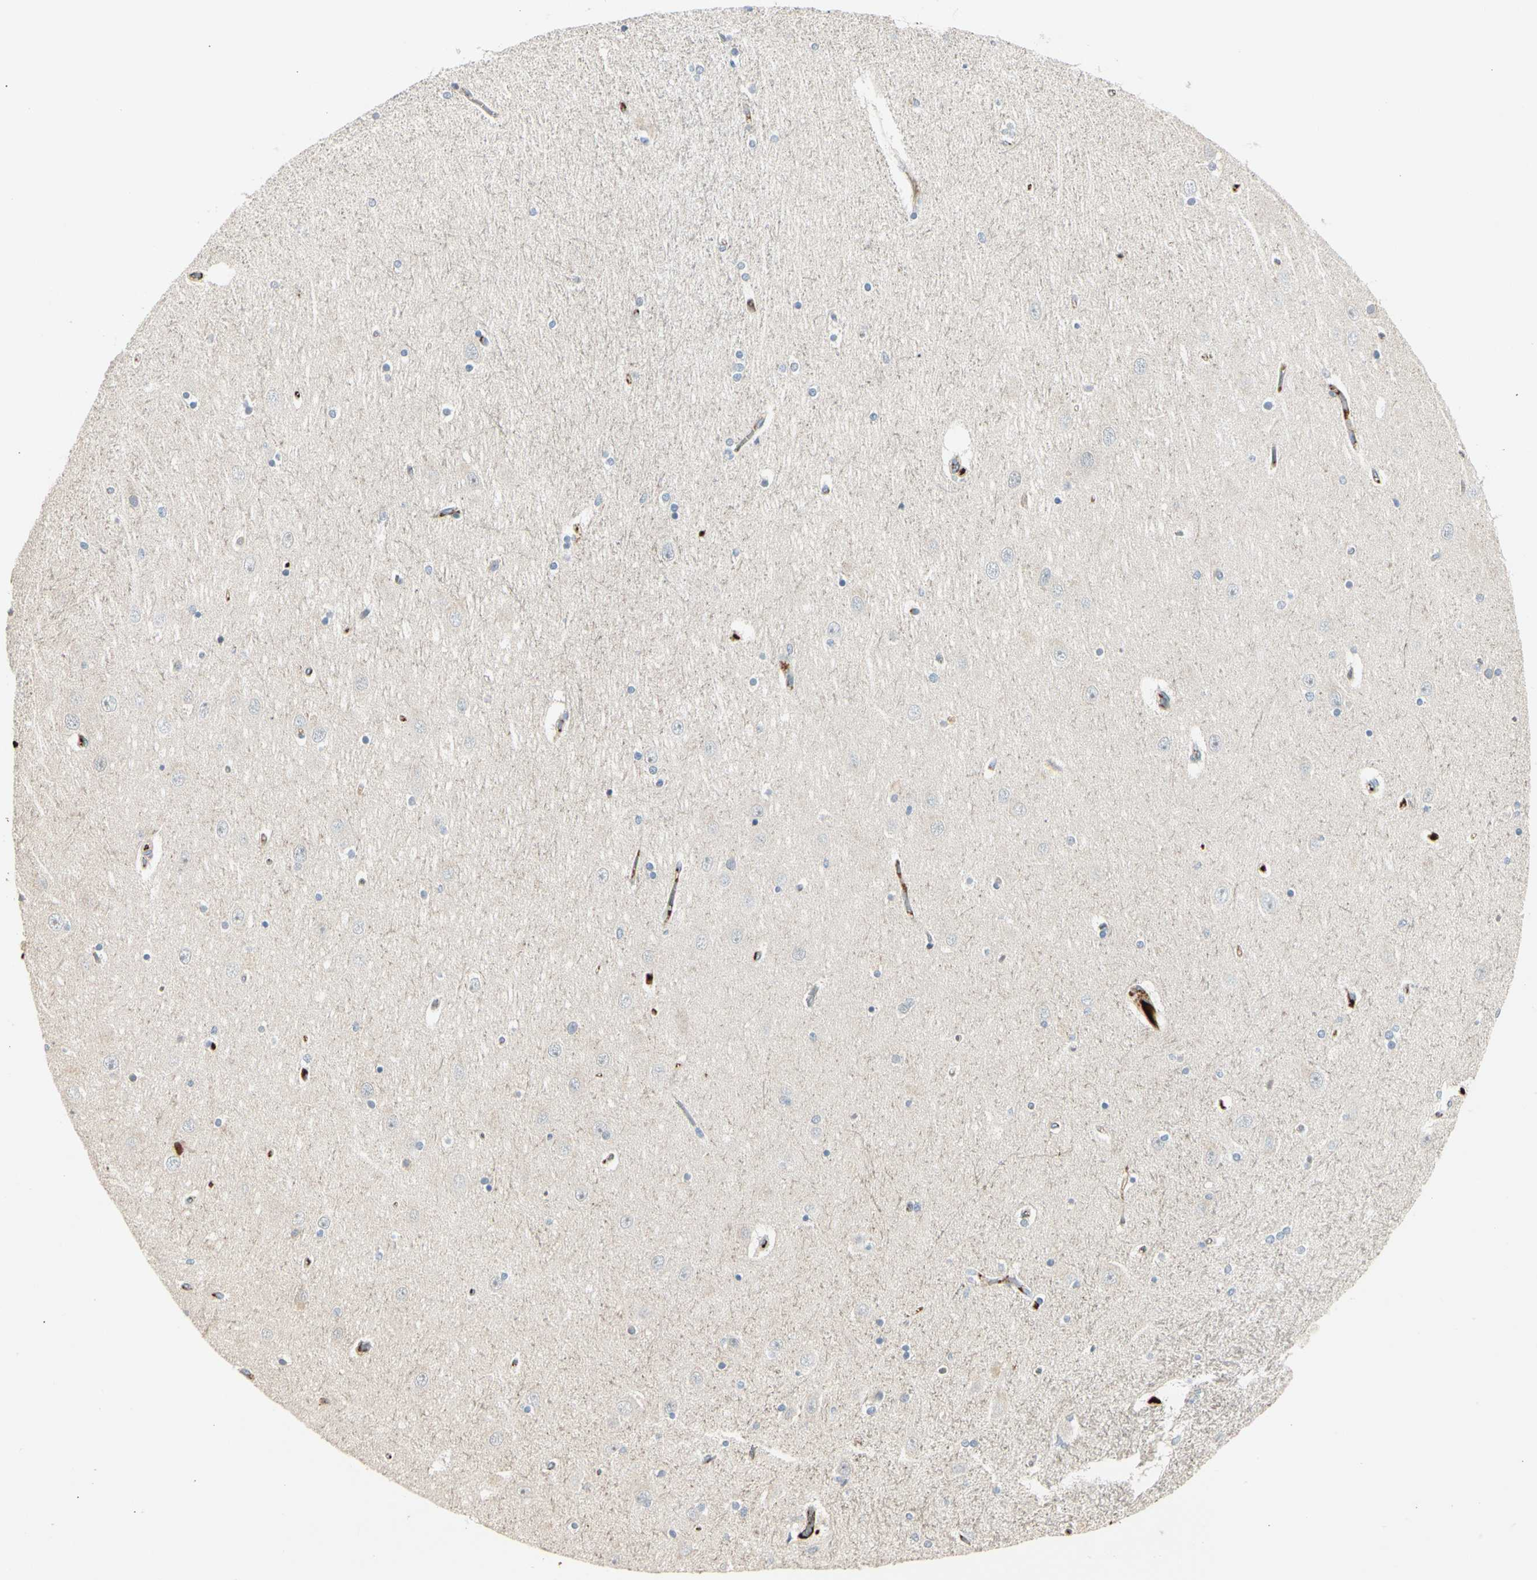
{"staining": {"intensity": "negative", "quantity": "none", "location": "none"}, "tissue": "hippocampus", "cell_type": "Glial cells", "image_type": "normal", "snomed": [{"axis": "morphology", "description": "Normal tissue, NOS"}, {"axis": "topography", "description": "Hippocampus"}], "caption": "Glial cells are negative for brown protein staining in normal hippocampus.", "gene": "SKIL", "patient": {"sex": "female", "age": 54}}